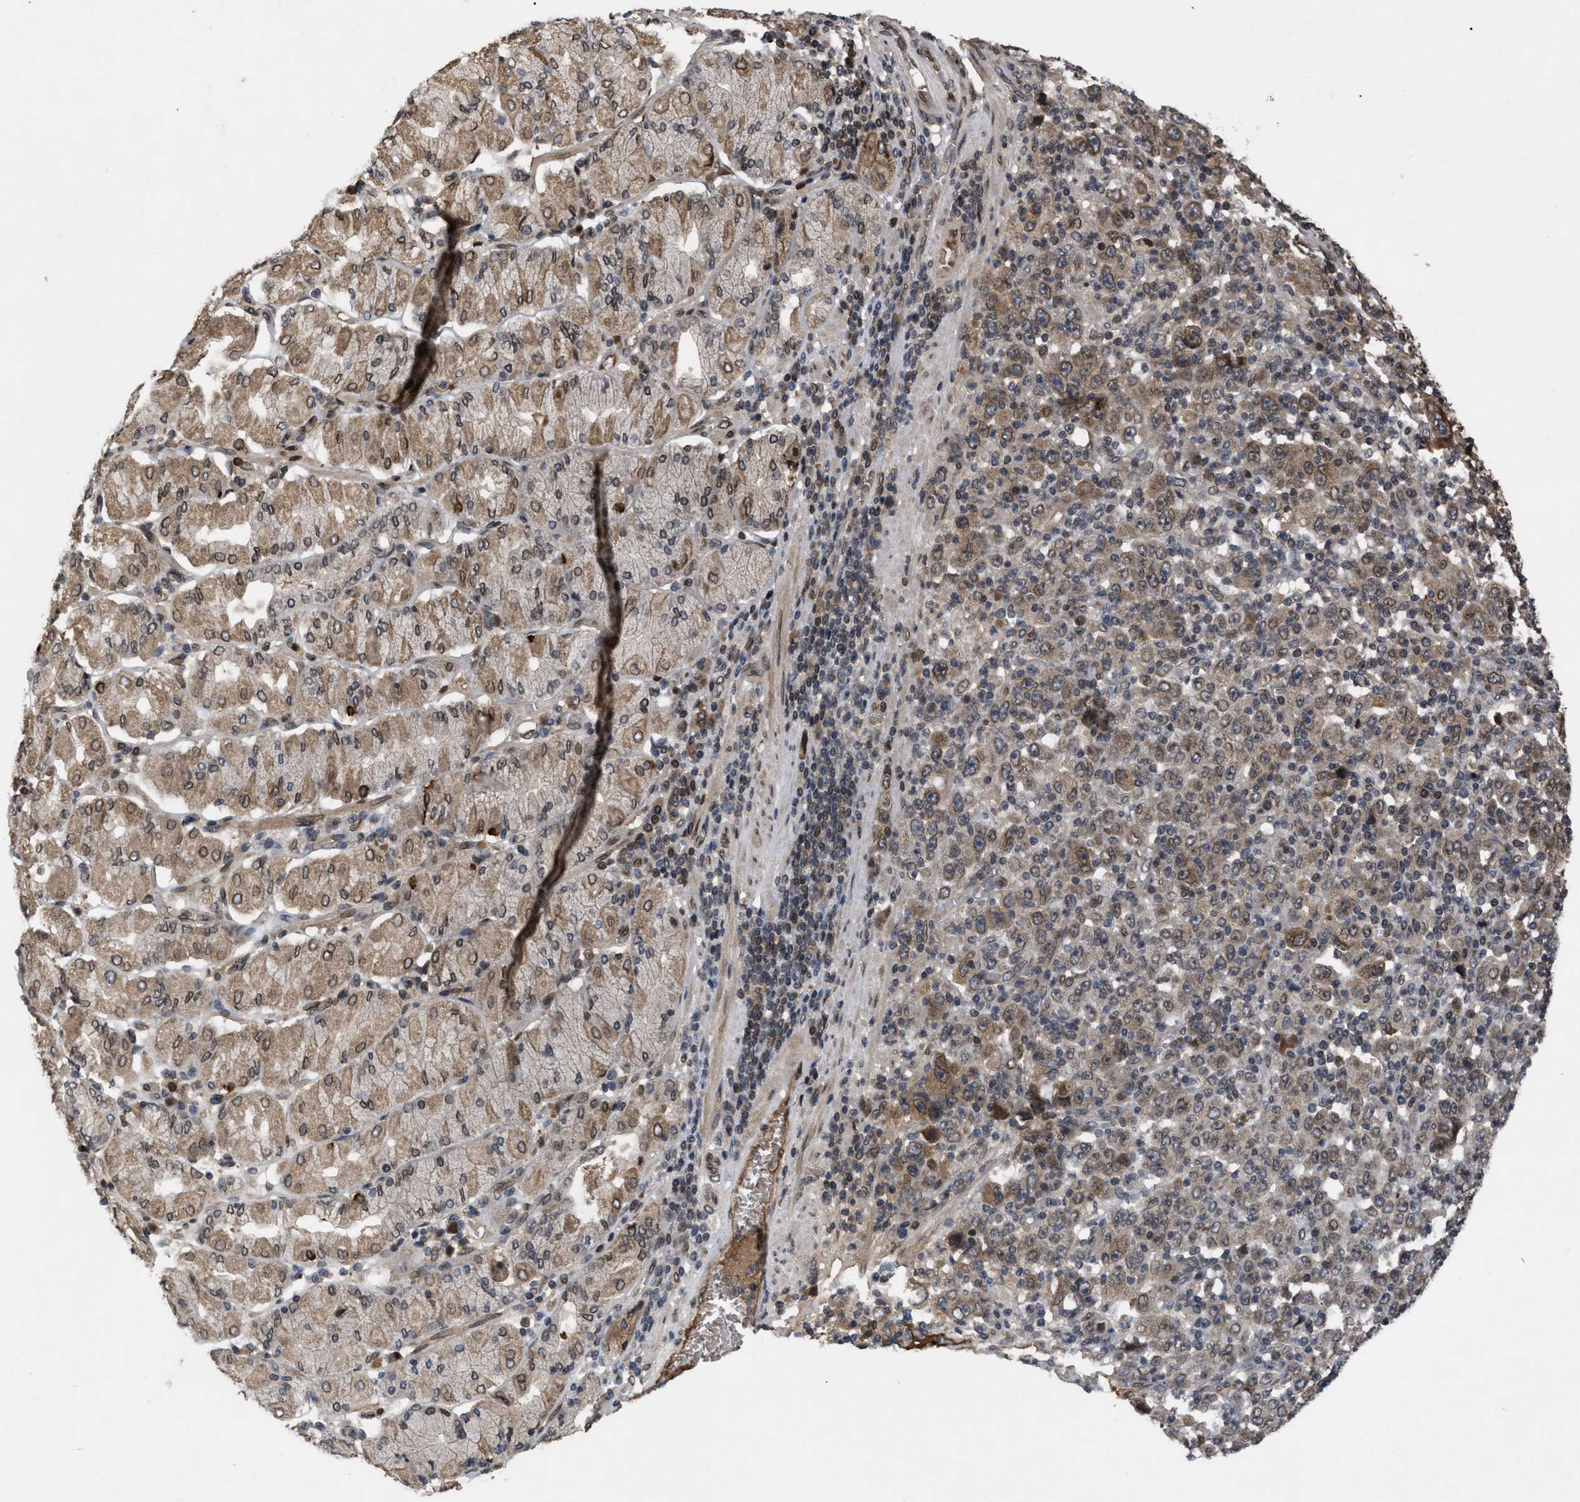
{"staining": {"intensity": "weak", "quantity": ">75%", "location": "cytoplasmic/membranous,nuclear"}, "tissue": "stomach cancer", "cell_type": "Tumor cells", "image_type": "cancer", "snomed": [{"axis": "morphology", "description": "Normal tissue, NOS"}, {"axis": "morphology", "description": "Adenocarcinoma, NOS"}, {"axis": "topography", "description": "Stomach, upper"}, {"axis": "topography", "description": "Stomach"}], "caption": "Immunohistochemistry (IHC) histopathology image of neoplastic tissue: stomach adenocarcinoma stained using immunohistochemistry (IHC) displays low levels of weak protein expression localized specifically in the cytoplasmic/membranous and nuclear of tumor cells, appearing as a cytoplasmic/membranous and nuclear brown color.", "gene": "CRY1", "patient": {"sex": "male", "age": 59}}